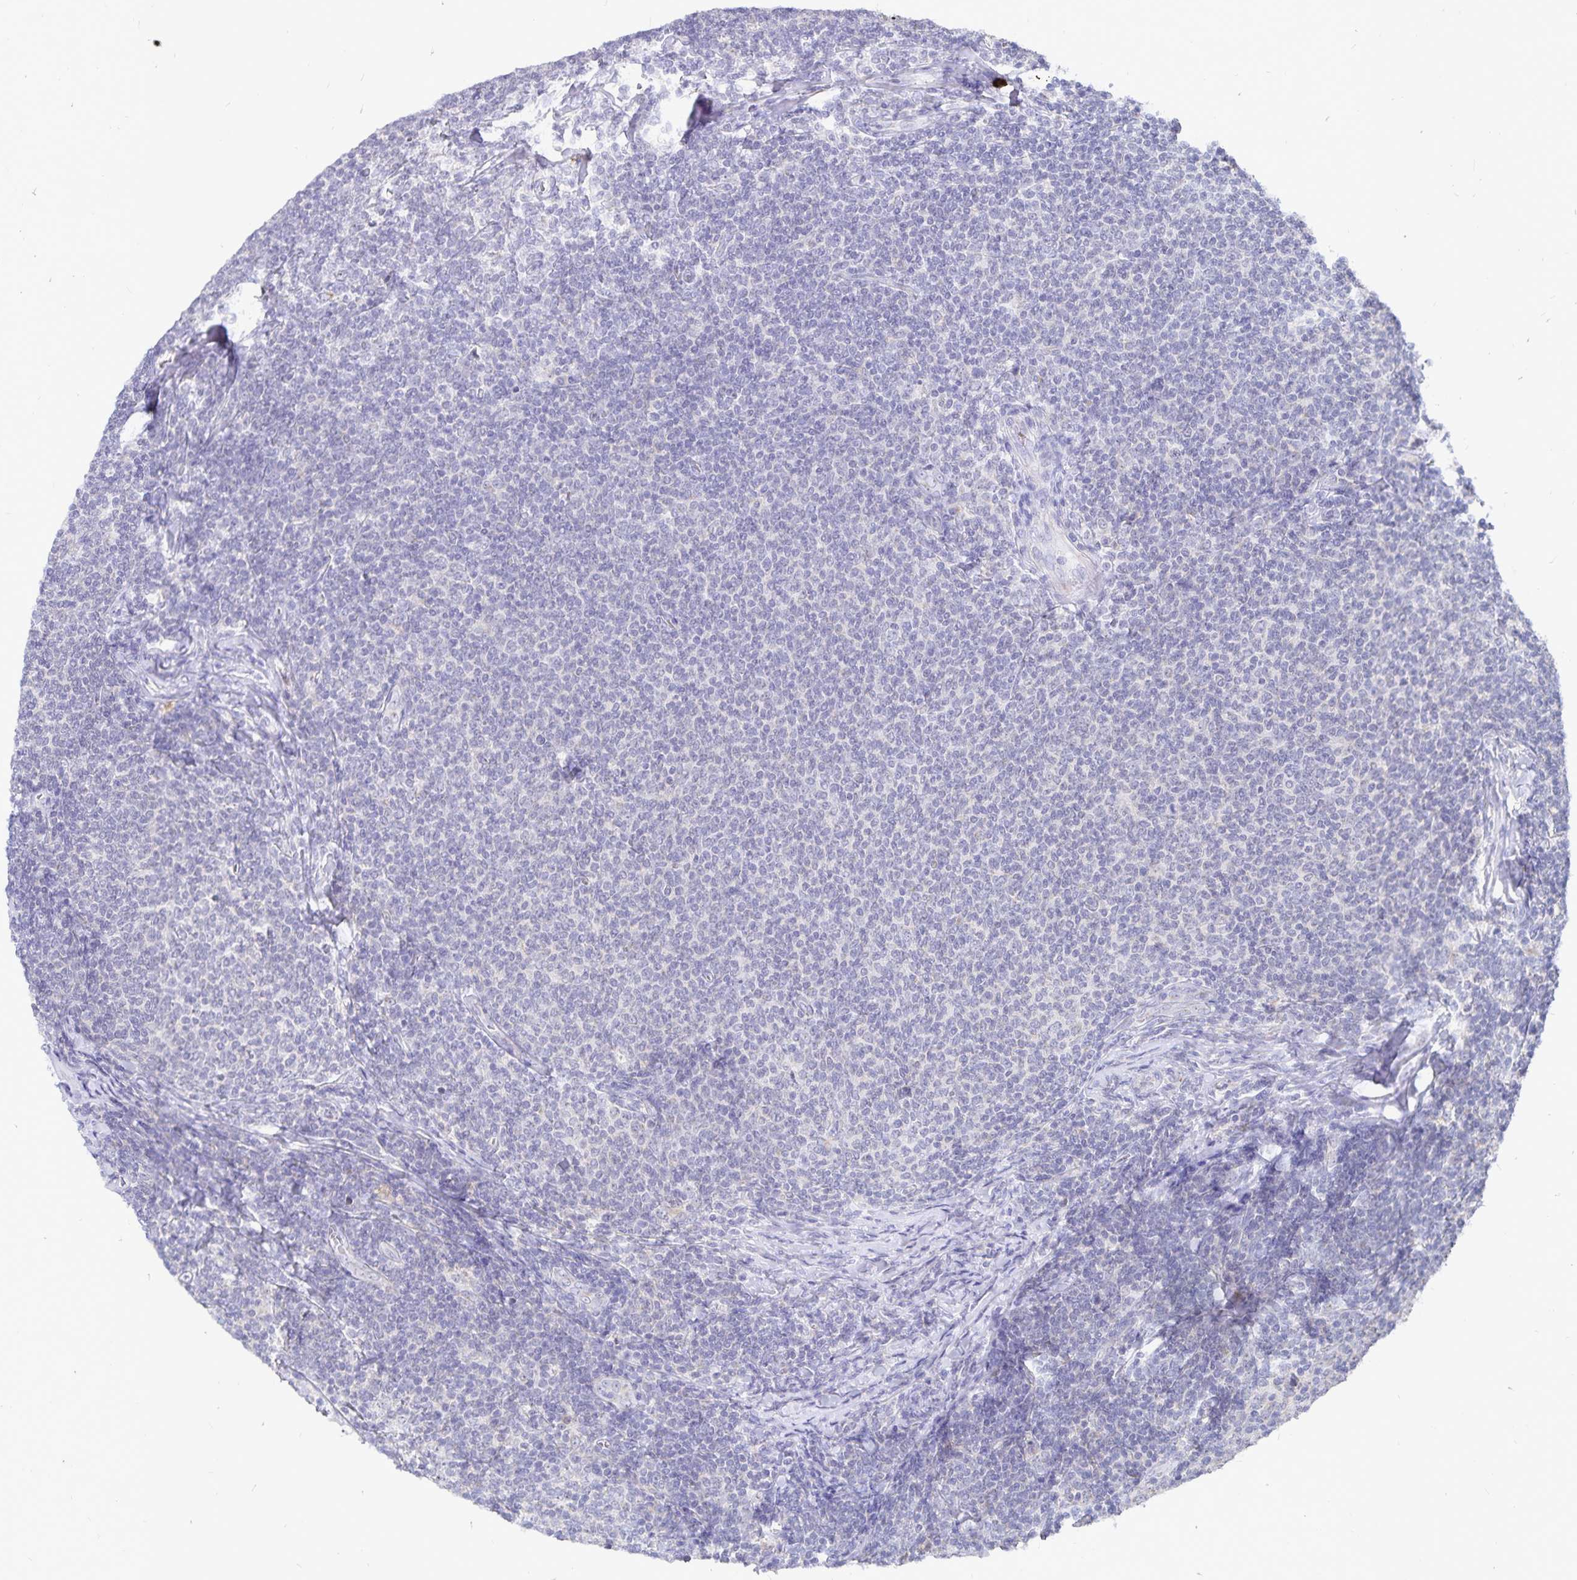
{"staining": {"intensity": "negative", "quantity": "none", "location": "none"}, "tissue": "lymphoma", "cell_type": "Tumor cells", "image_type": "cancer", "snomed": [{"axis": "morphology", "description": "Malignant lymphoma, non-Hodgkin's type, Low grade"}, {"axis": "topography", "description": "Lymph node"}], "caption": "A histopathology image of human low-grade malignant lymphoma, non-Hodgkin's type is negative for staining in tumor cells. The staining is performed using DAB (3,3'-diaminobenzidine) brown chromogen with nuclei counter-stained in using hematoxylin.", "gene": "PKHD1", "patient": {"sex": "male", "age": 52}}